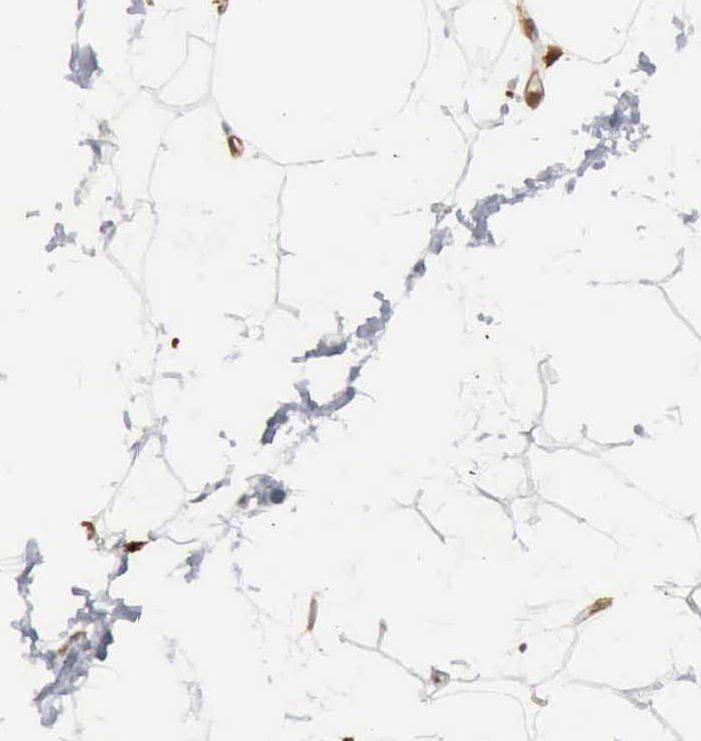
{"staining": {"intensity": "negative", "quantity": "none", "location": "none"}, "tissue": "adipose tissue", "cell_type": "Adipocytes", "image_type": "normal", "snomed": [{"axis": "morphology", "description": "Normal tissue, NOS"}, {"axis": "topography", "description": "Breast"}], "caption": "The immunohistochemistry (IHC) image has no significant expression in adipocytes of adipose tissue. (Stains: DAB immunohistochemistry with hematoxylin counter stain, Microscopy: brightfield microscopy at high magnification).", "gene": "FSCN1", "patient": {"sex": "female", "age": 45}}